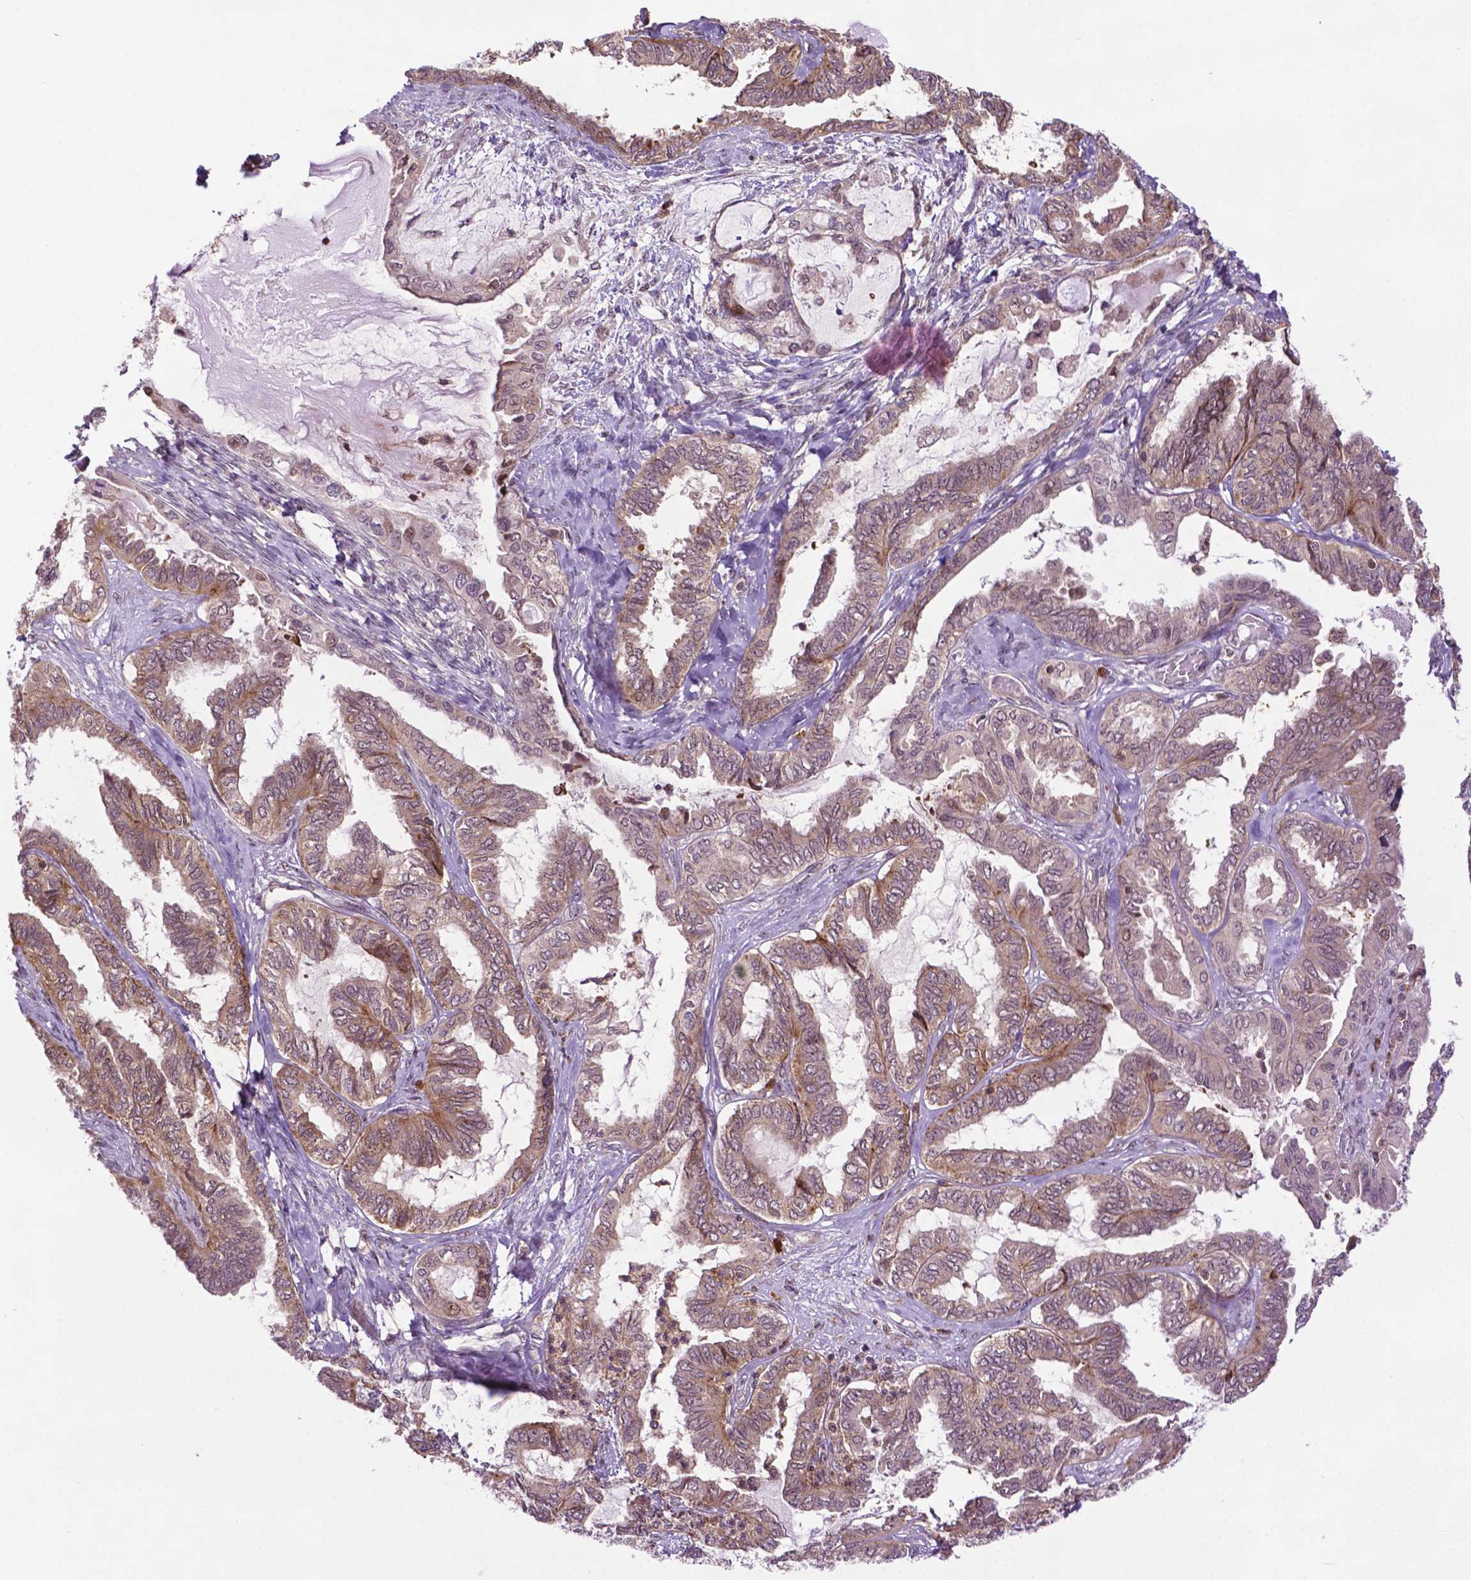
{"staining": {"intensity": "weak", "quantity": "25%-75%", "location": "cytoplasmic/membranous"}, "tissue": "ovarian cancer", "cell_type": "Tumor cells", "image_type": "cancer", "snomed": [{"axis": "morphology", "description": "Carcinoma, endometroid"}, {"axis": "topography", "description": "Ovary"}], "caption": "Ovarian endometroid carcinoma tissue shows weak cytoplasmic/membranous expression in approximately 25%-75% of tumor cells The staining was performed using DAB, with brown indicating positive protein expression. Nuclei are stained blue with hematoxylin.", "gene": "TMX2", "patient": {"sex": "female", "age": 70}}